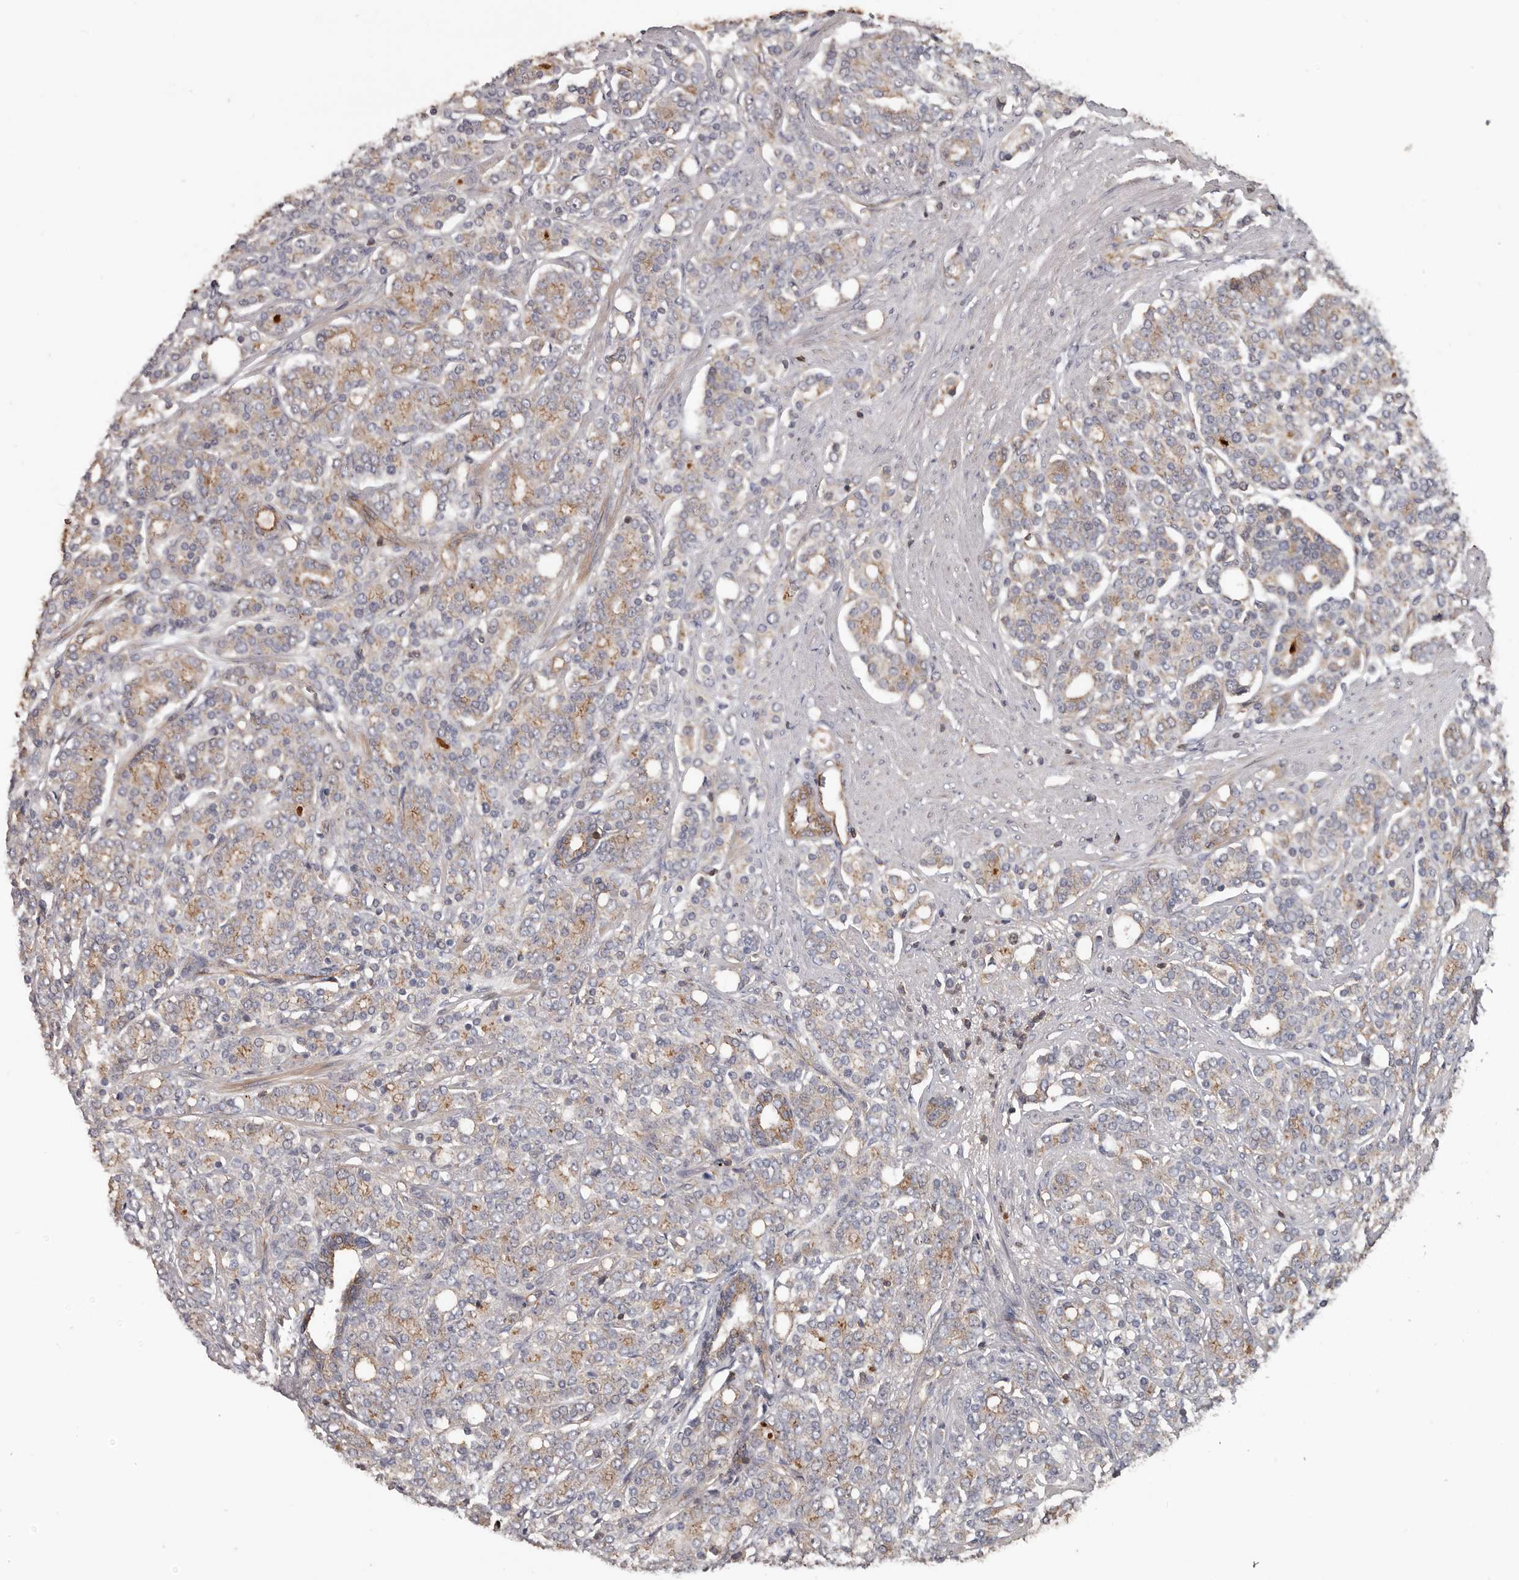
{"staining": {"intensity": "moderate", "quantity": "25%-75%", "location": "cytoplasmic/membranous"}, "tissue": "prostate cancer", "cell_type": "Tumor cells", "image_type": "cancer", "snomed": [{"axis": "morphology", "description": "Adenocarcinoma, High grade"}, {"axis": "topography", "description": "Prostate"}], "caption": "The immunohistochemical stain labels moderate cytoplasmic/membranous positivity in tumor cells of prostate cancer (adenocarcinoma (high-grade)) tissue.", "gene": "PNRC2", "patient": {"sex": "male", "age": 62}}